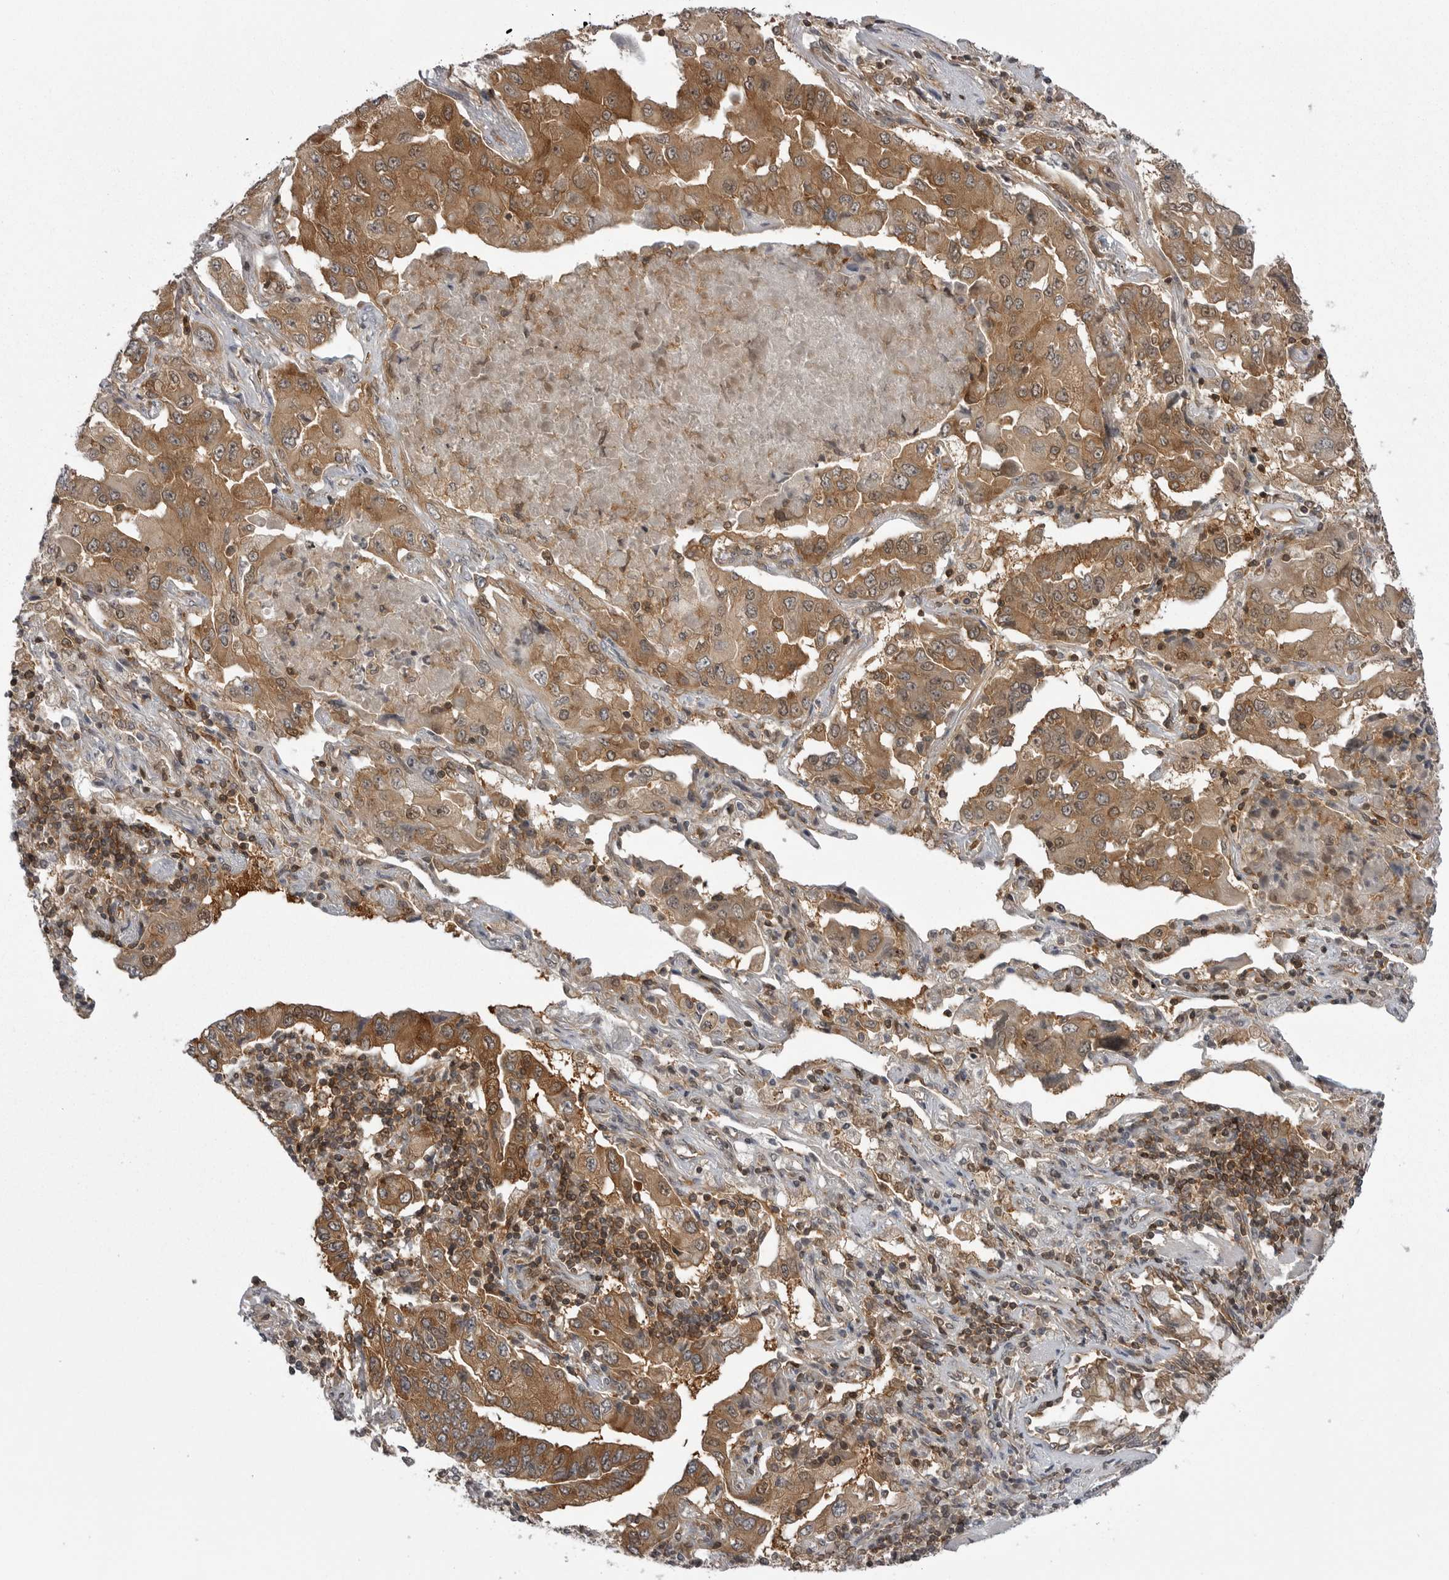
{"staining": {"intensity": "moderate", "quantity": ">75%", "location": "cytoplasmic/membranous"}, "tissue": "lung cancer", "cell_type": "Tumor cells", "image_type": "cancer", "snomed": [{"axis": "morphology", "description": "Adenocarcinoma, NOS"}, {"axis": "topography", "description": "Lung"}], "caption": "A brown stain shows moderate cytoplasmic/membranous expression of a protein in adenocarcinoma (lung) tumor cells.", "gene": "STK24", "patient": {"sex": "female", "age": 65}}